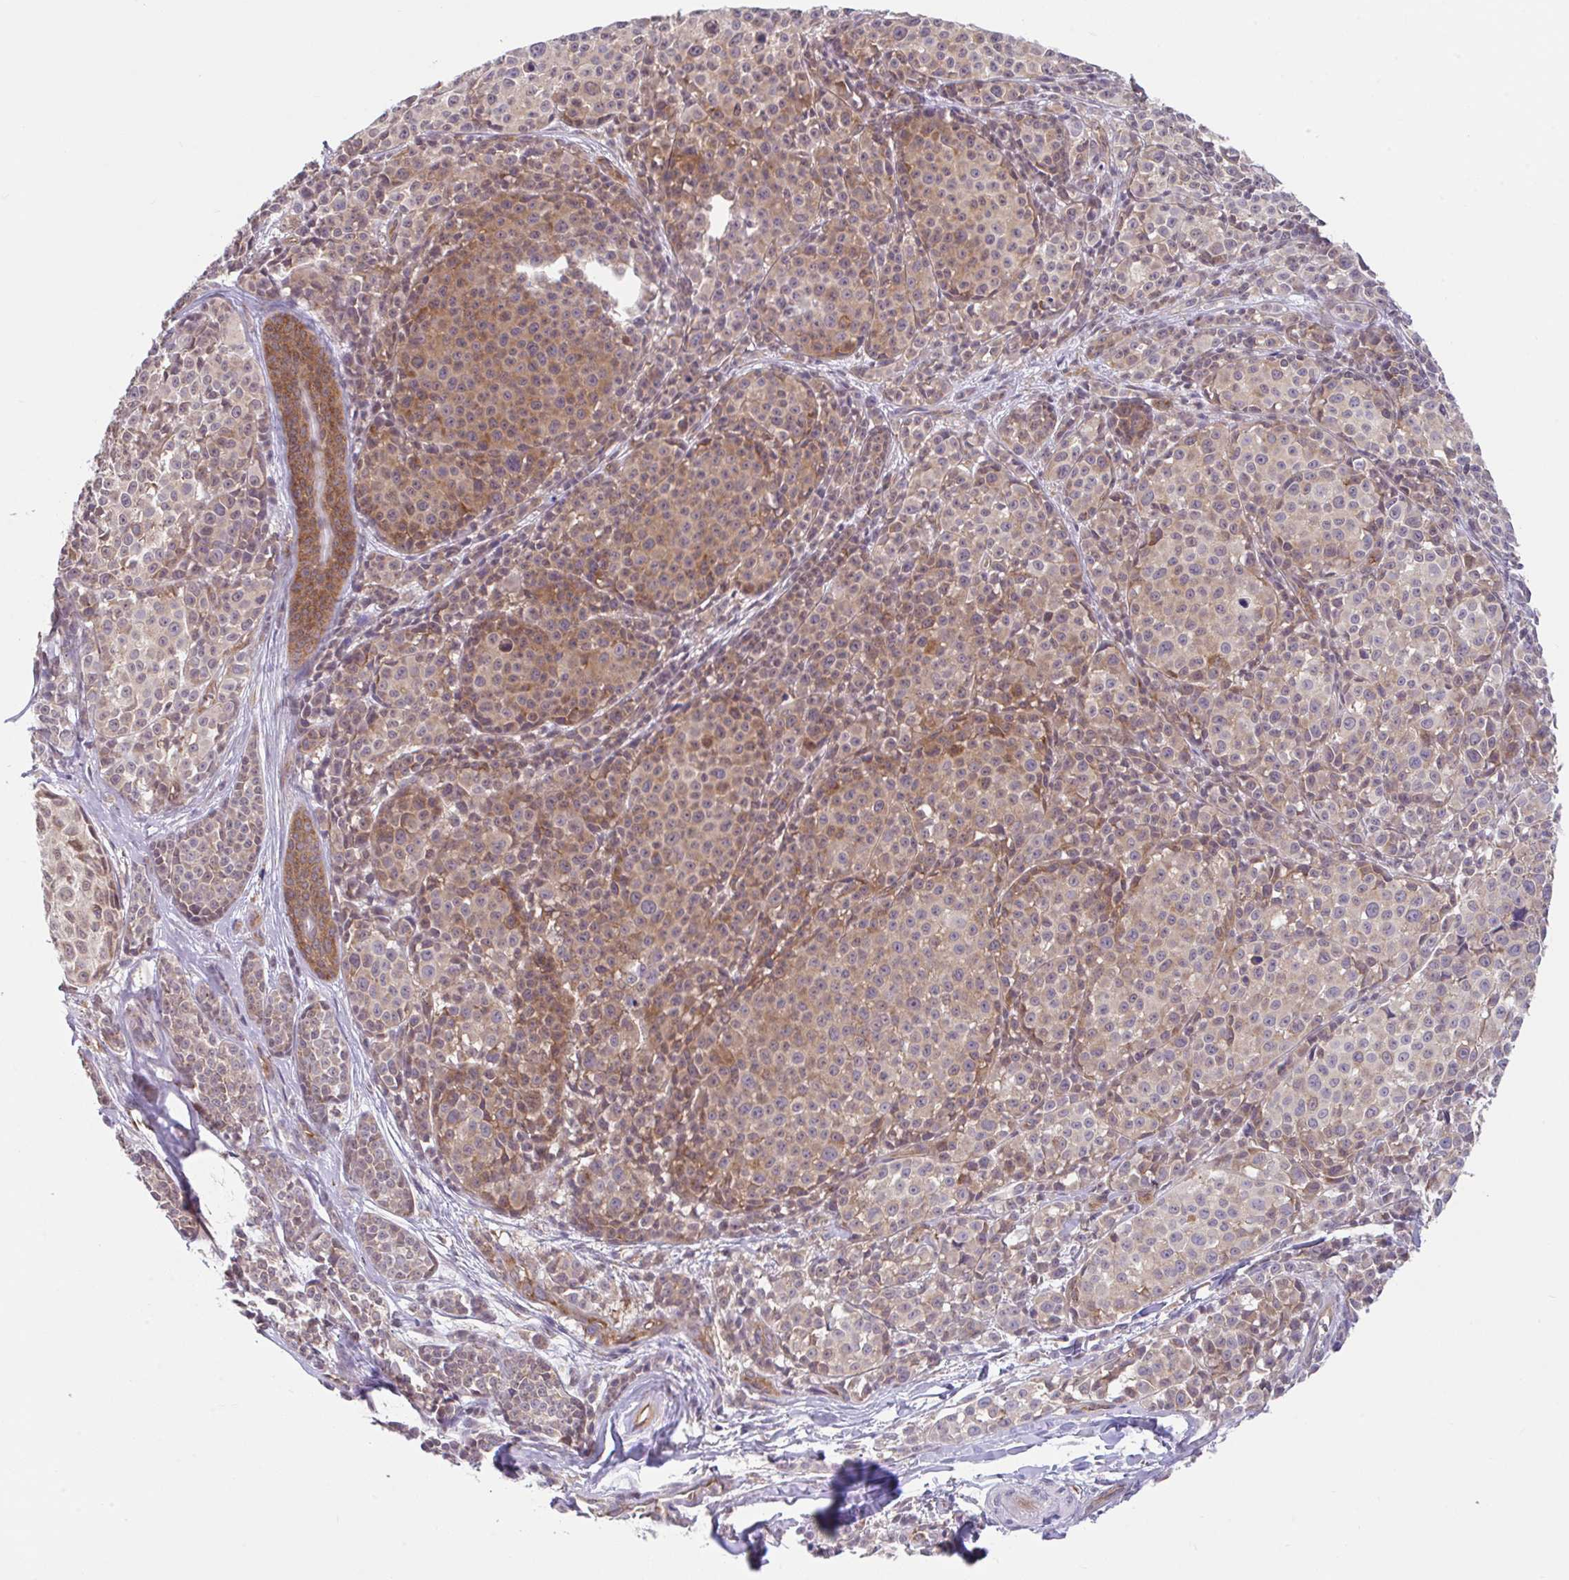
{"staining": {"intensity": "moderate", "quantity": "<25%", "location": "cytoplasmic/membranous"}, "tissue": "melanoma", "cell_type": "Tumor cells", "image_type": "cancer", "snomed": [{"axis": "morphology", "description": "Malignant melanoma, NOS"}, {"axis": "topography", "description": "Skin"}], "caption": "DAB immunohistochemical staining of human melanoma demonstrates moderate cytoplasmic/membranous protein expression in approximately <25% of tumor cells.", "gene": "RALBP1", "patient": {"sex": "female", "age": 35}}